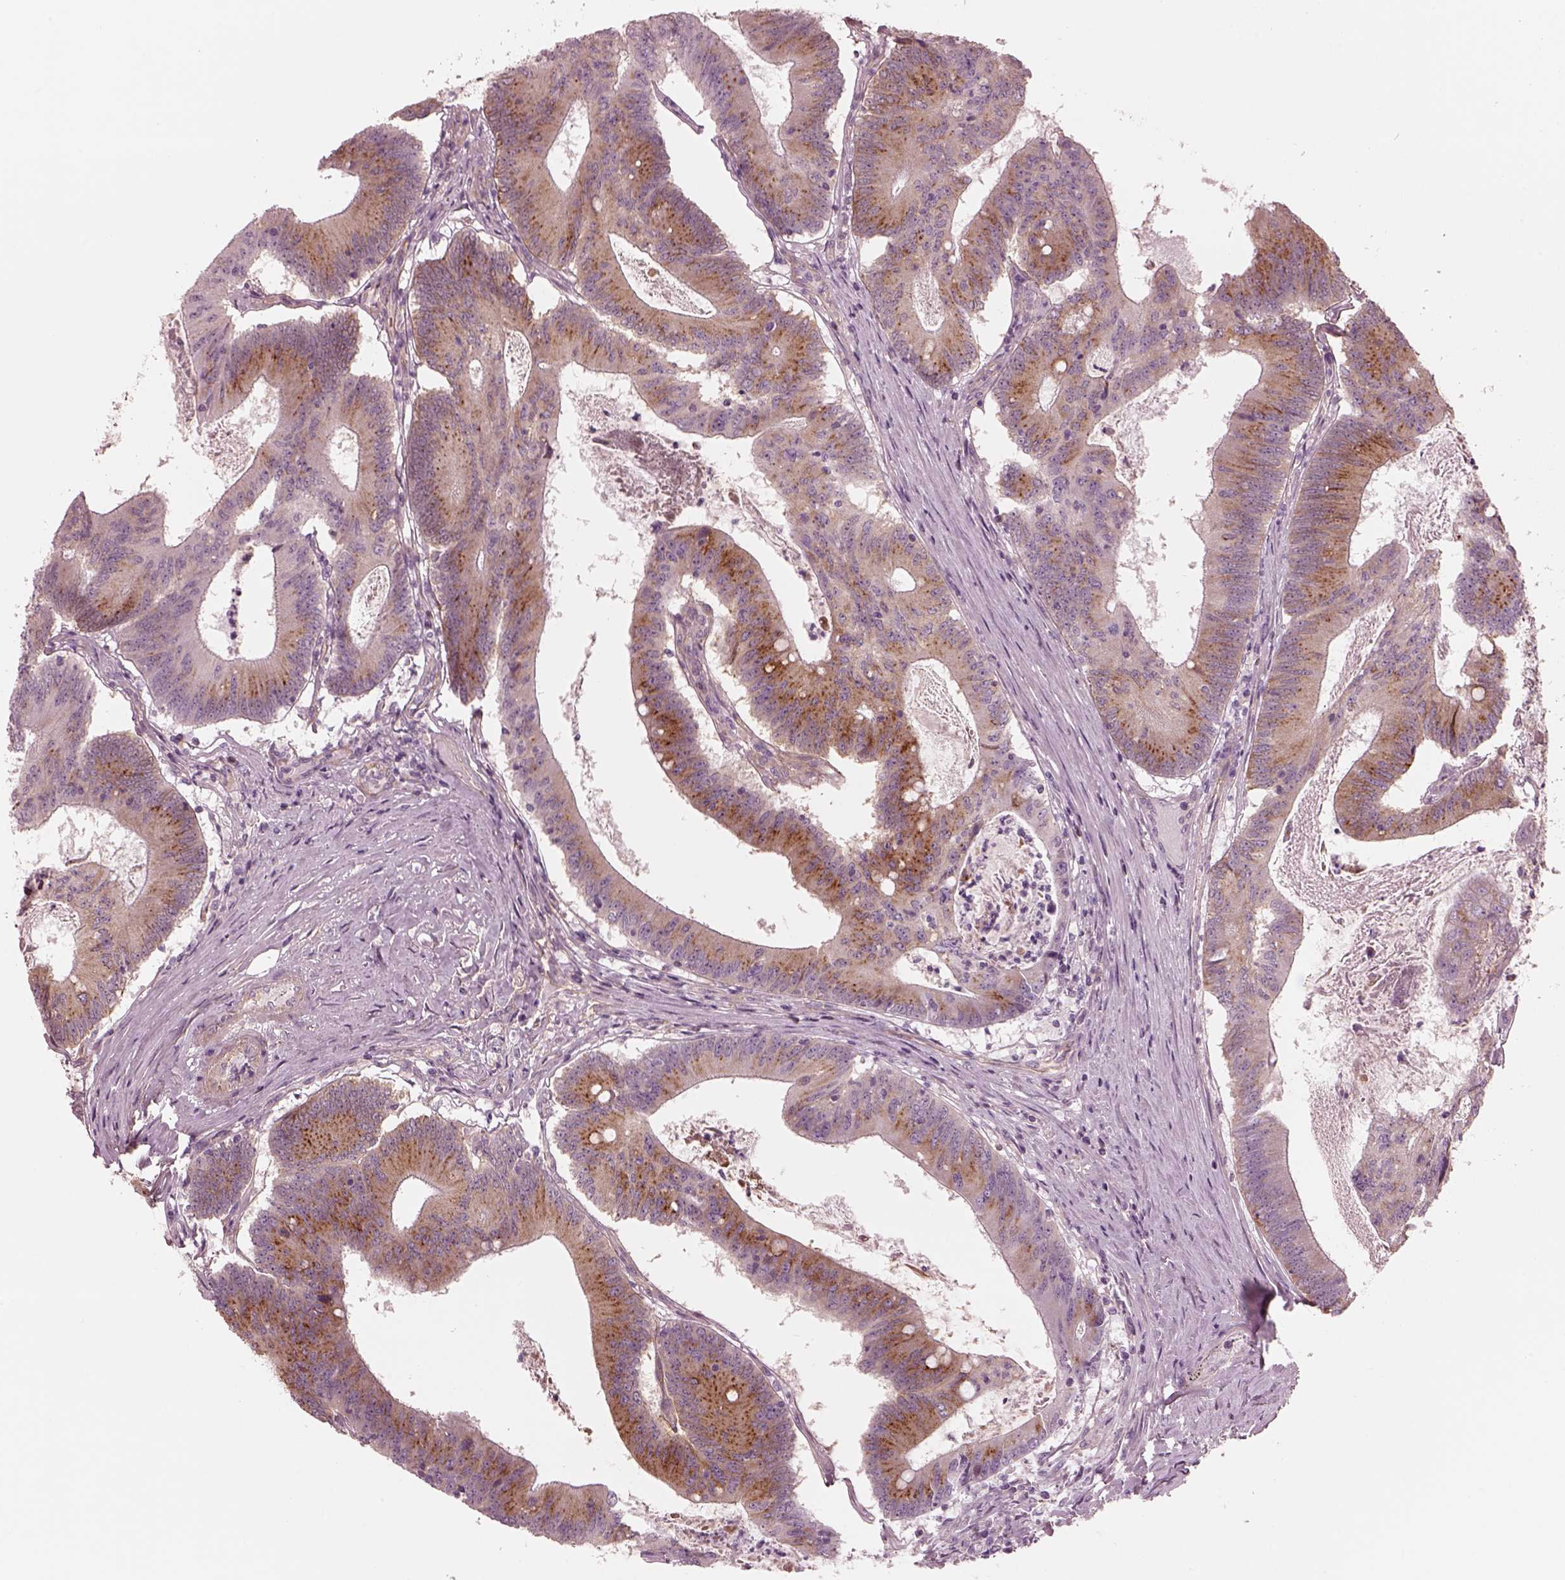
{"staining": {"intensity": "strong", "quantity": "25%-75%", "location": "cytoplasmic/membranous"}, "tissue": "colorectal cancer", "cell_type": "Tumor cells", "image_type": "cancer", "snomed": [{"axis": "morphology", "description": "Adenocarcinoma, NOS"}, {"axis": "topography", "description": "Colon"}], "caption": "Protein expression analysis of adenocarcinoma (colorectal) demonstrates strong cytoplasmic/membranous expression in about 25%-75% of tumor cells.", "gene": "ELAPOR1", "patient": {"sex": "female", "age": 70}}